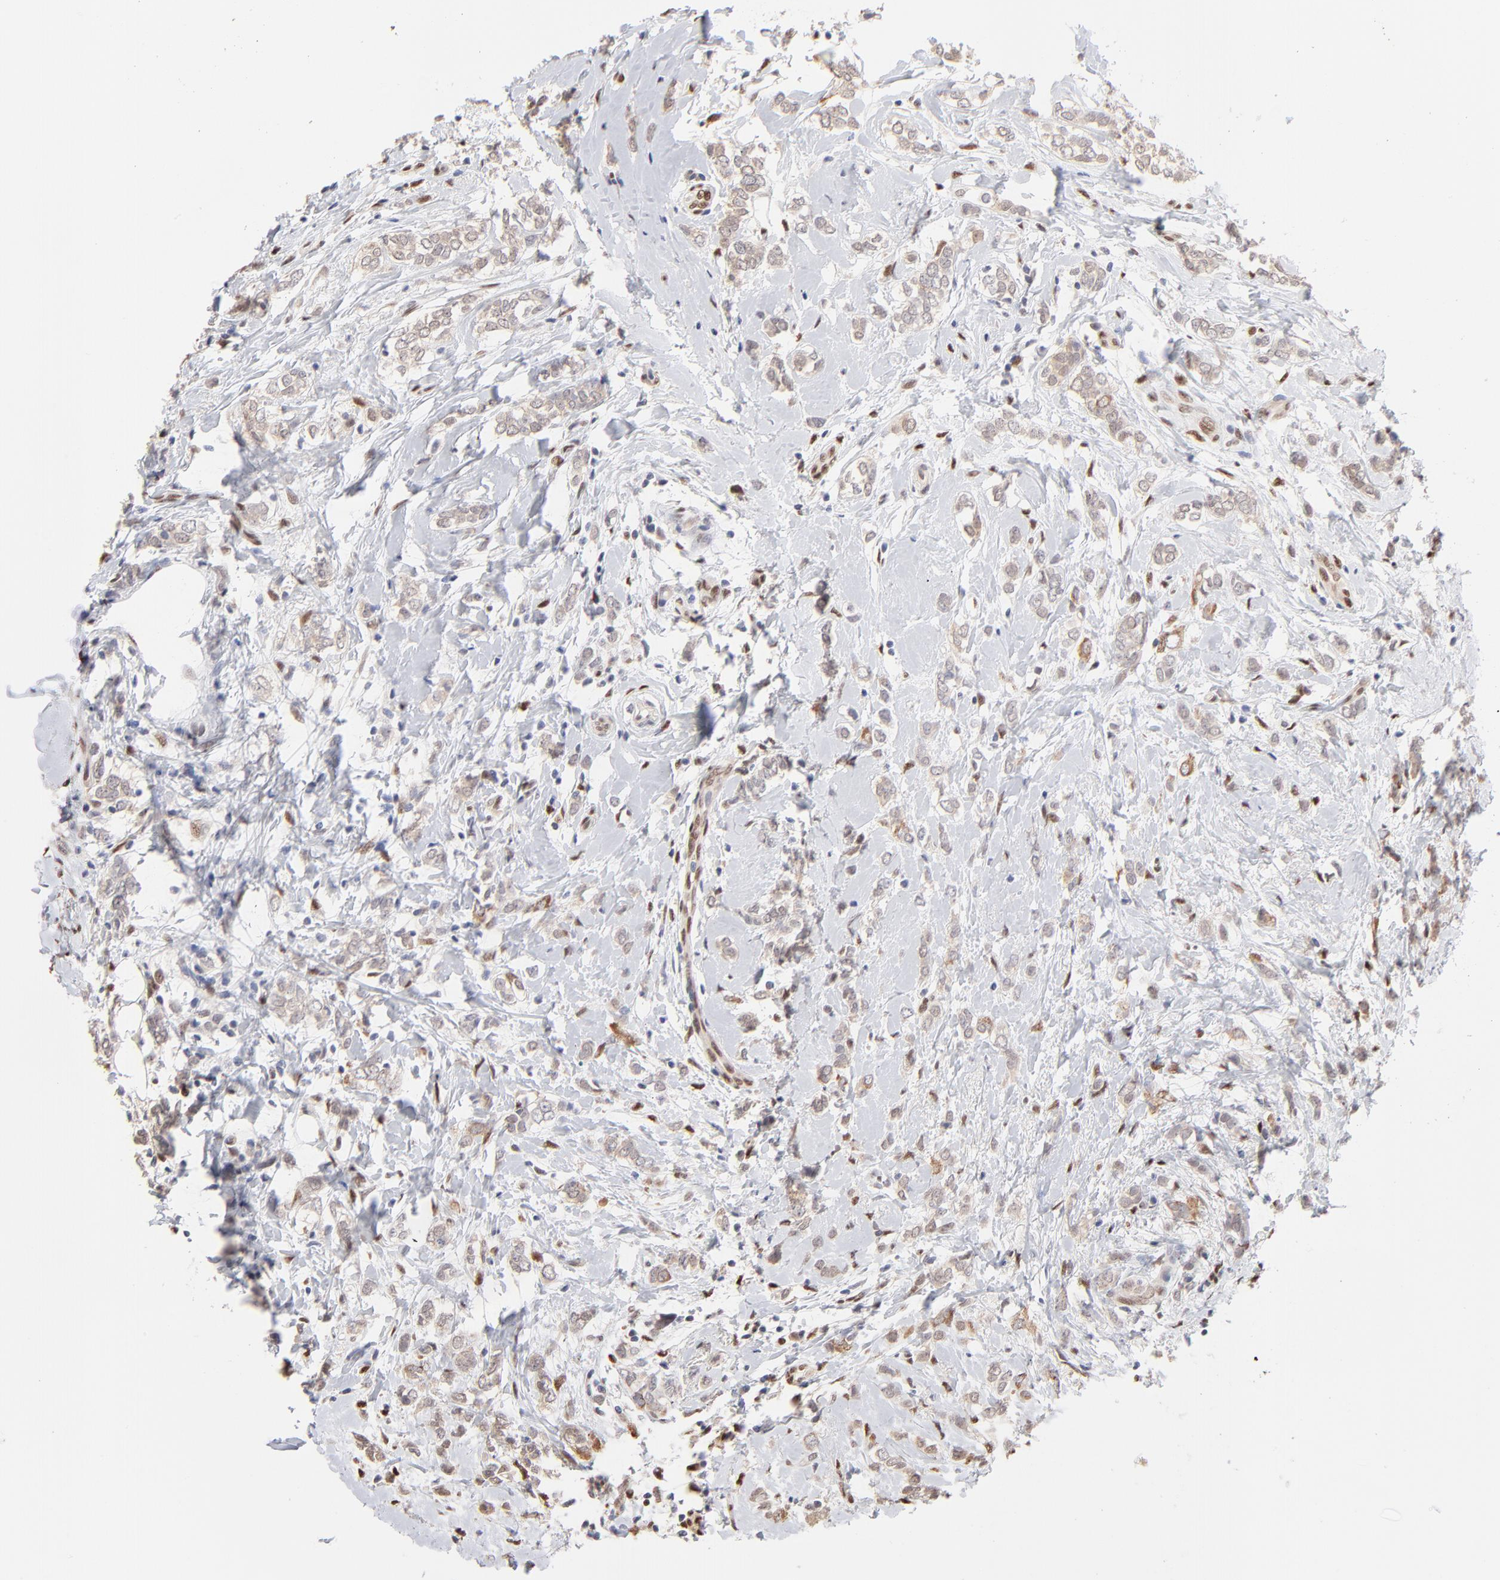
{"staining": {"intensity": "weak", "quantity": "<25%", "location": "cytoplasmic/membranous"}, "tissue": "breast cancer", "cell_type": "Tumor cells", "image_type": "cancer", "snomed": [{"axis": "morphology", "description": "Normal tissue, NOS"}, {"axis": "morphology", "description": "Lobular carcinoma"}, {"axis": "topography", "description": "Breast"}], "caption": "Immunohistochemistry of breast cancer (lobular carcinoma) exhibits no positivity in tumor cells.", "gene": "STAT3", "patient": {"sex": "female", "age": 47}}